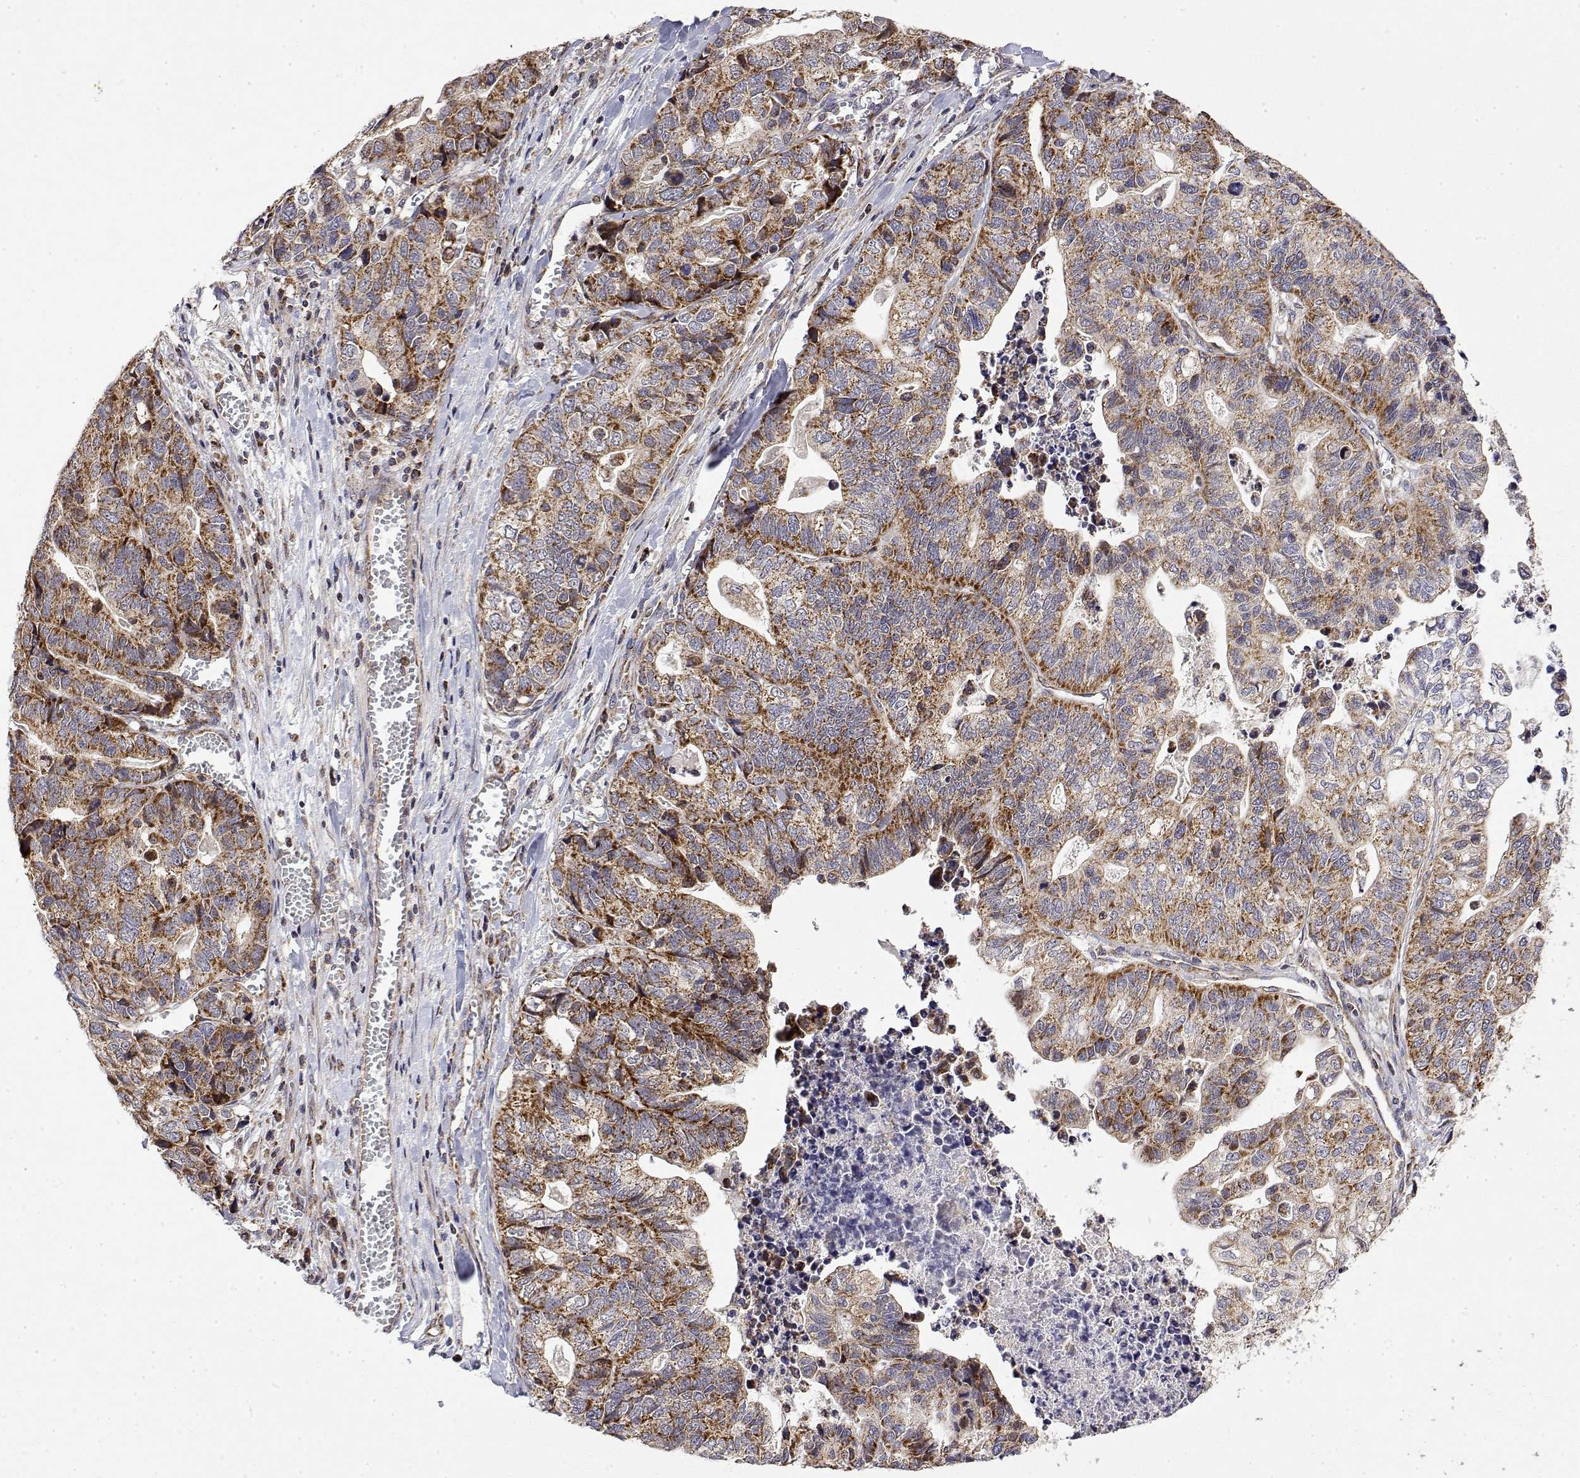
{"staining": {"intensity": "moderate", "quantity": ">75%", "location": "cytoplasmic/membranous"}, "tissue": "stomach cancer", "cell_type": "Tumor cells", "image_type": "cancer", "snomed": [{"axis": "morphology", "description": "Adenocarcinoma, NOS"}, {"axis": "topography", "description": "Stomach, upper"}], "caption": "This micrograph displays immunohistochemistry (IHC) staining of stomach cancer (adenocarcinoma), with medium moderate cytoplasmic/membranous expression in about >75% of tumor cells.", "gene": "GADD45GIP1", "patient": {"sex": "female", "age": 67}}